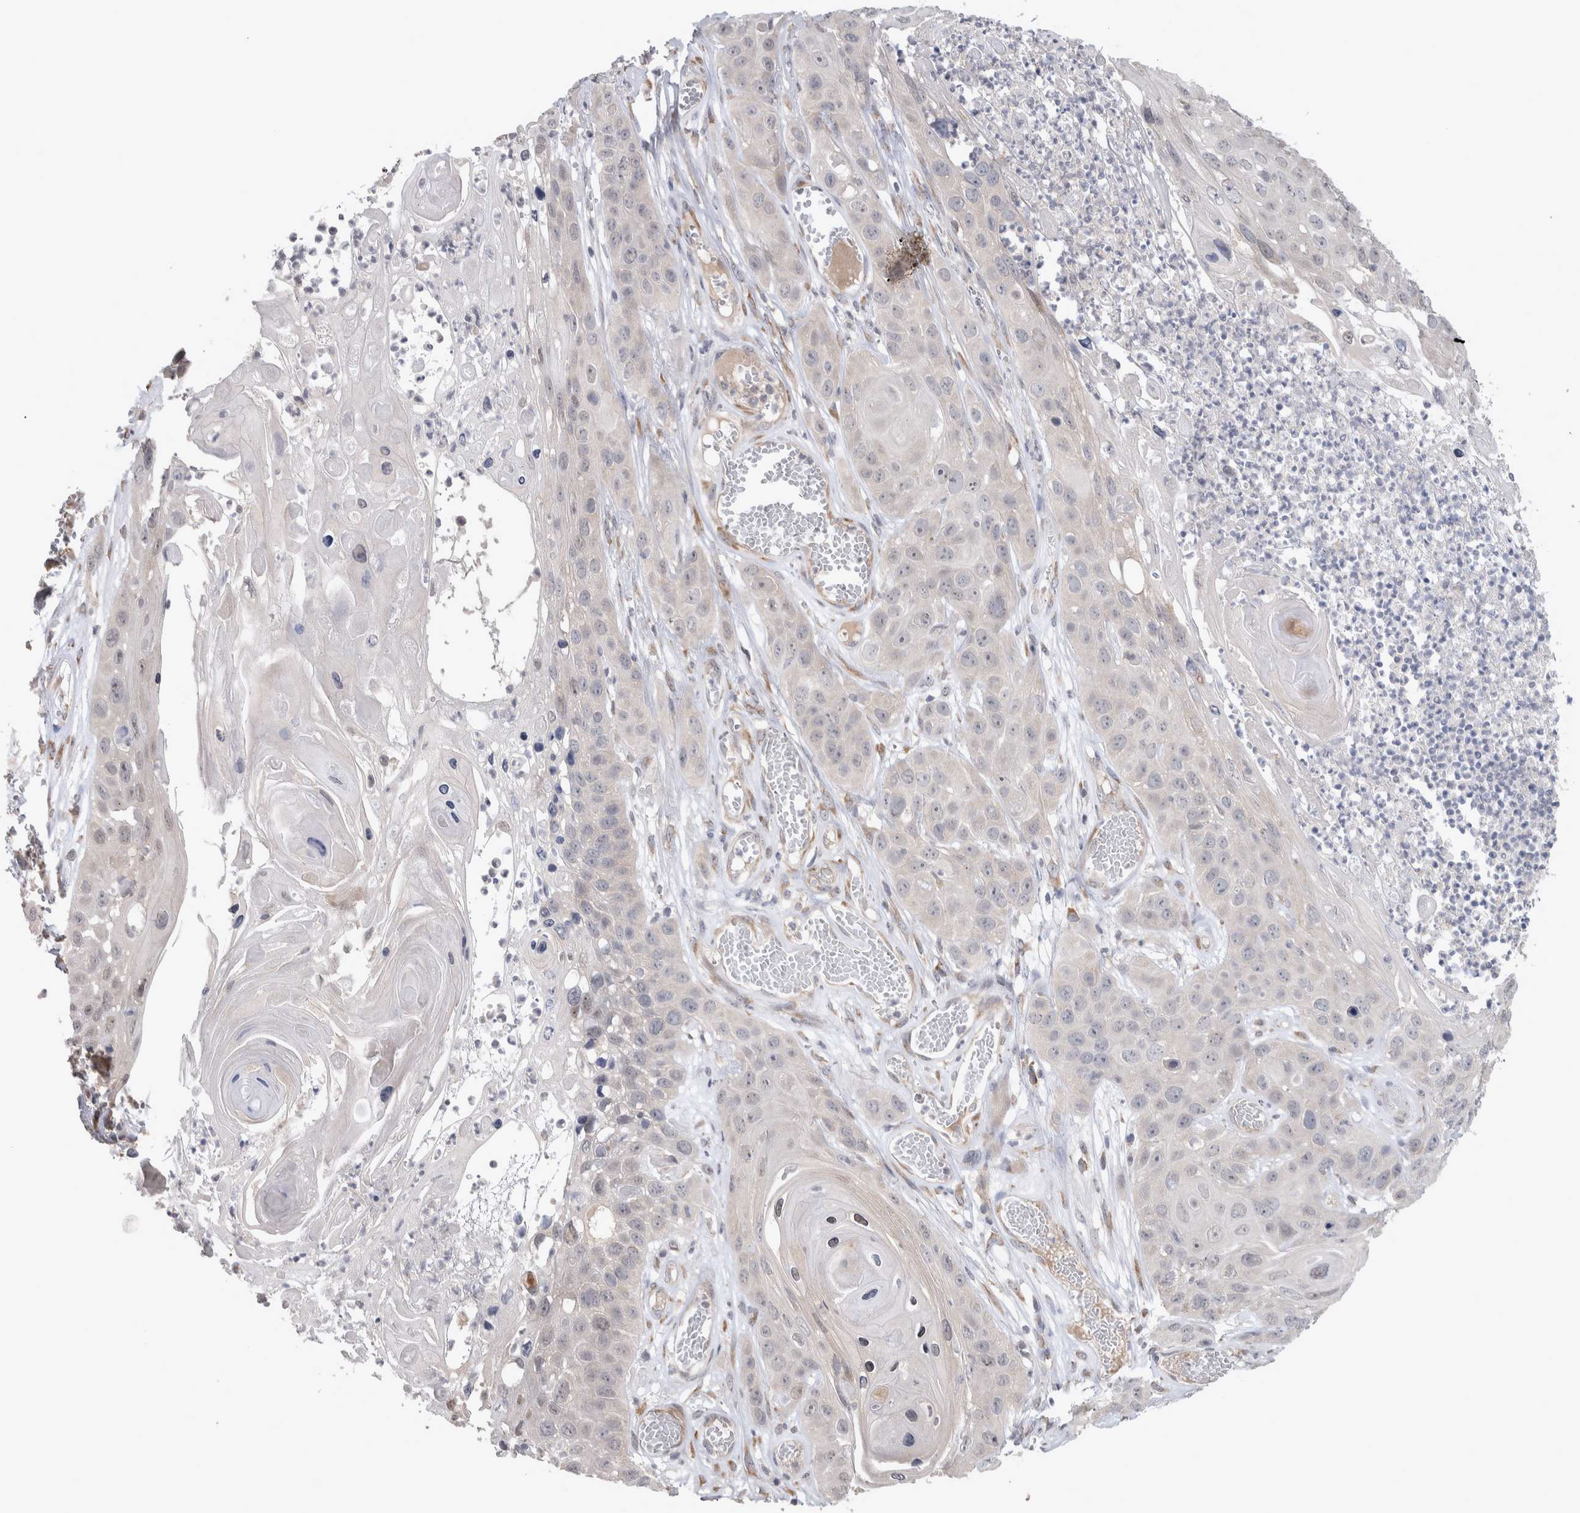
{"staining": {"intensity": "negative", "quantity": "none", "location": "none"}, "tissue": "skin cancer", "cell_type": "Tumor cells", "image_type": "cancer", "snomed": [{"axis": "morphology", "description": "Squamous cell carcinoma, NOS"}, {"axis": "topography", "description": "Skin"}], "caption": "An immunohistochemistry micrograph of skin cancer is shown. There is no staining in tumor cells of skin cancer. (Brightfield microscopy of DAB IHC at high magnification).", "gene": "CUL2", "patient": {"sex": "male", "age": 55}}